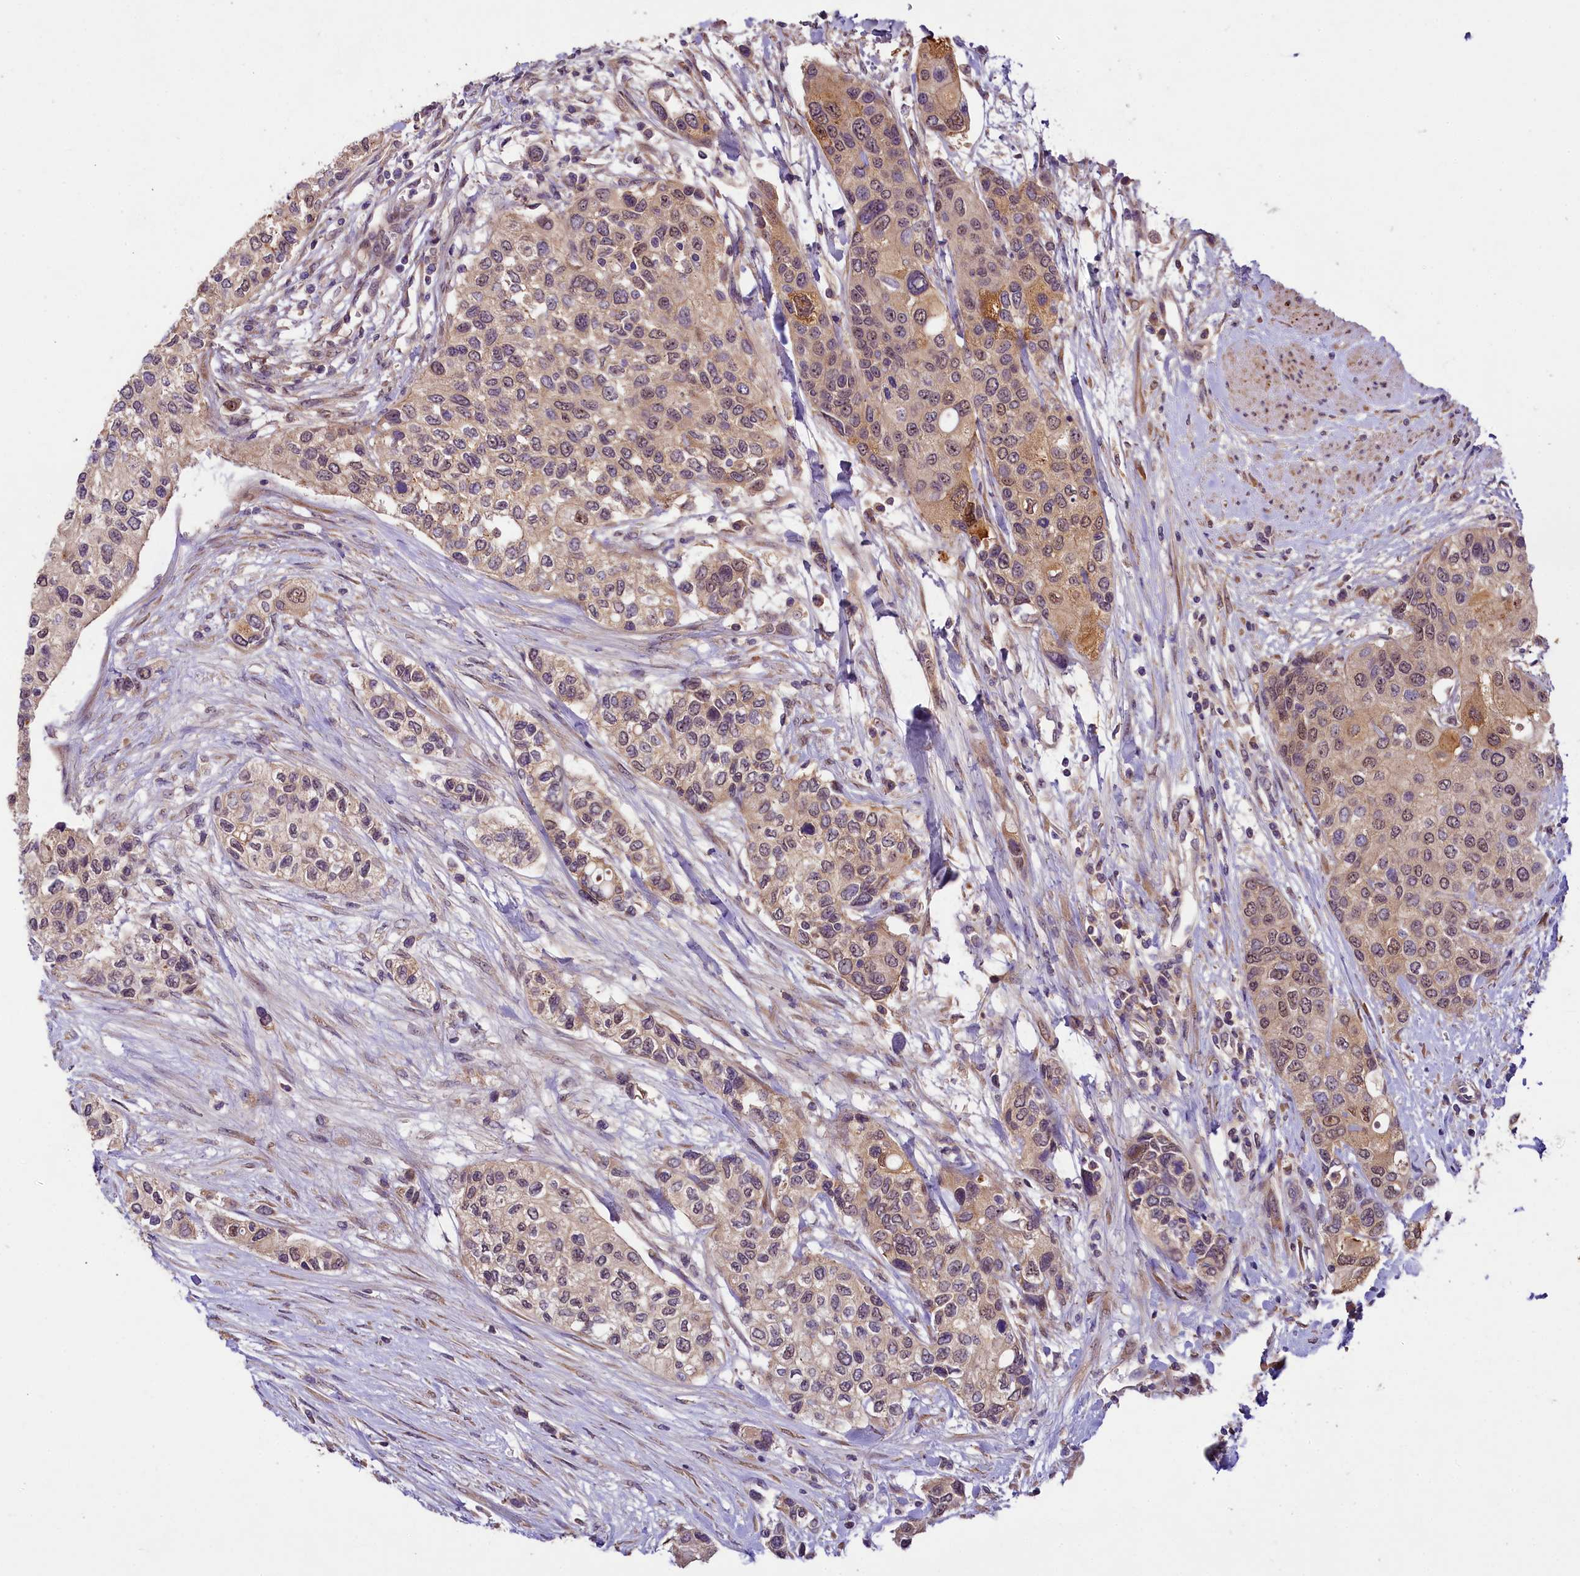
{"staining": {"intensity": "weak", "quantity": "25%-75%", "location": "cytoplasmic/membranous,nuclear"}, "tissue": "urothelial cancer", "cell_type": "Tumor cells", "image_type": "cancer", "snomed": [{"axis": "morphology", "description": "Normal tissue, NOS"}, {"axis": "morphology", "description": "Urothelial carcinoma, High grade"}, {"axis": "topography", "description": "Vascular tissue"}, {"axis": "topography", "description": "Urinary bladder"}], "caption": "Urothelial carcinoma (high-grade) stained with DAB (3,3'-diaminobenzidine) IHC exhibits low levels of weak cytoplasmic/membranous and nuclear staining in about 25%-75% of tumor cells.", "gene": "UBXN6", "patient": {"sex": "female", "age": 56}}